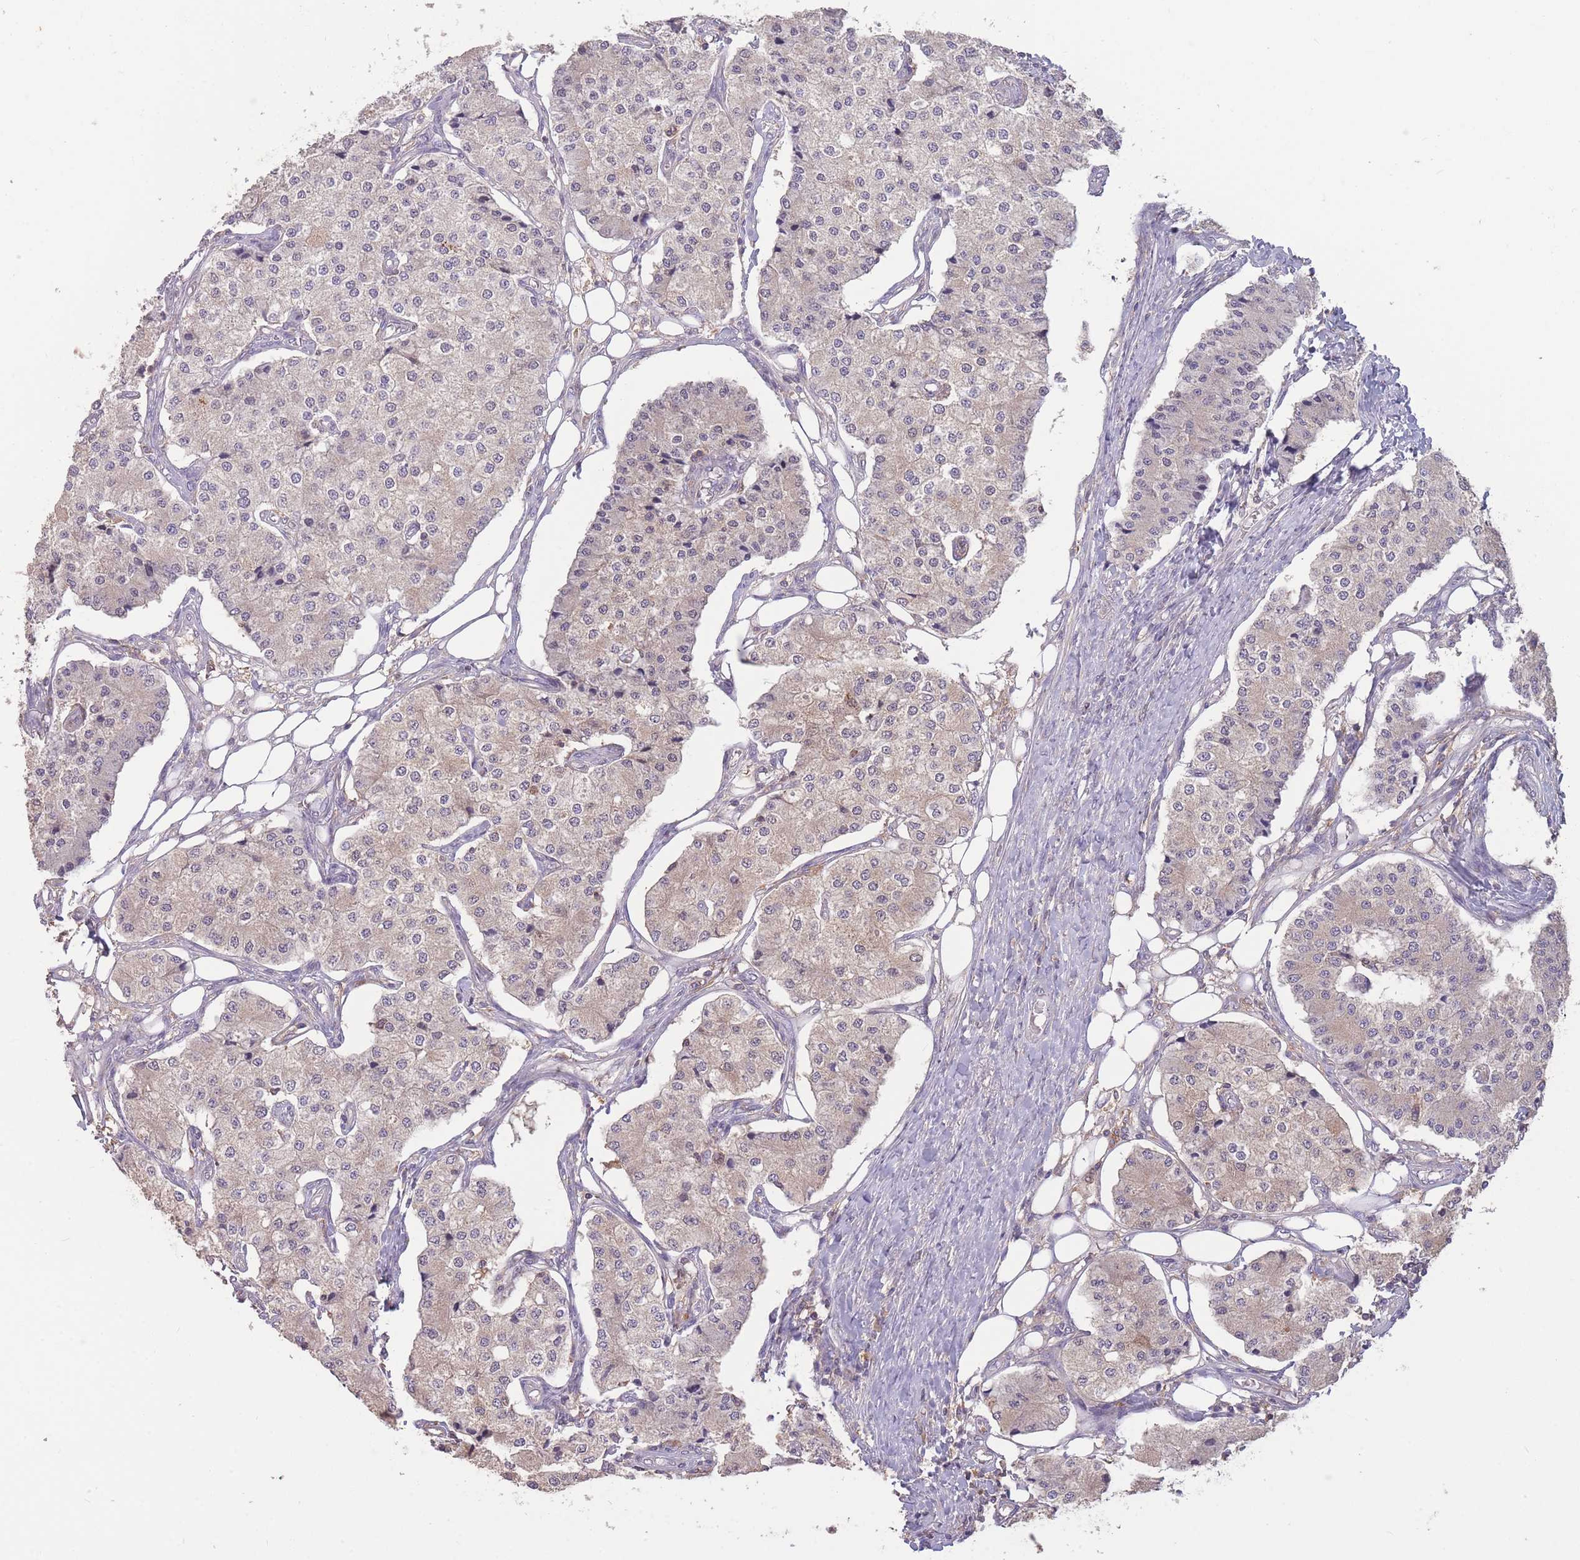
{"staining": {"intensity": "weak", "quantity": "<25%", "location": "cytoplasmic/membranous"}, "tissue": "carcinoid", "cell_type": "Tumor cells", "image_type": "cancer", "snomed": [{"axis": "morphology", "description": "Carcinoid, malignant, NOS"}, {"axis": "topography", "description": "Colon"}], "caption": "The image shows no staining of tumor cells in carcinoid.", "gene": "GMIP", "patient": {"sex": "female", "age": 52}}